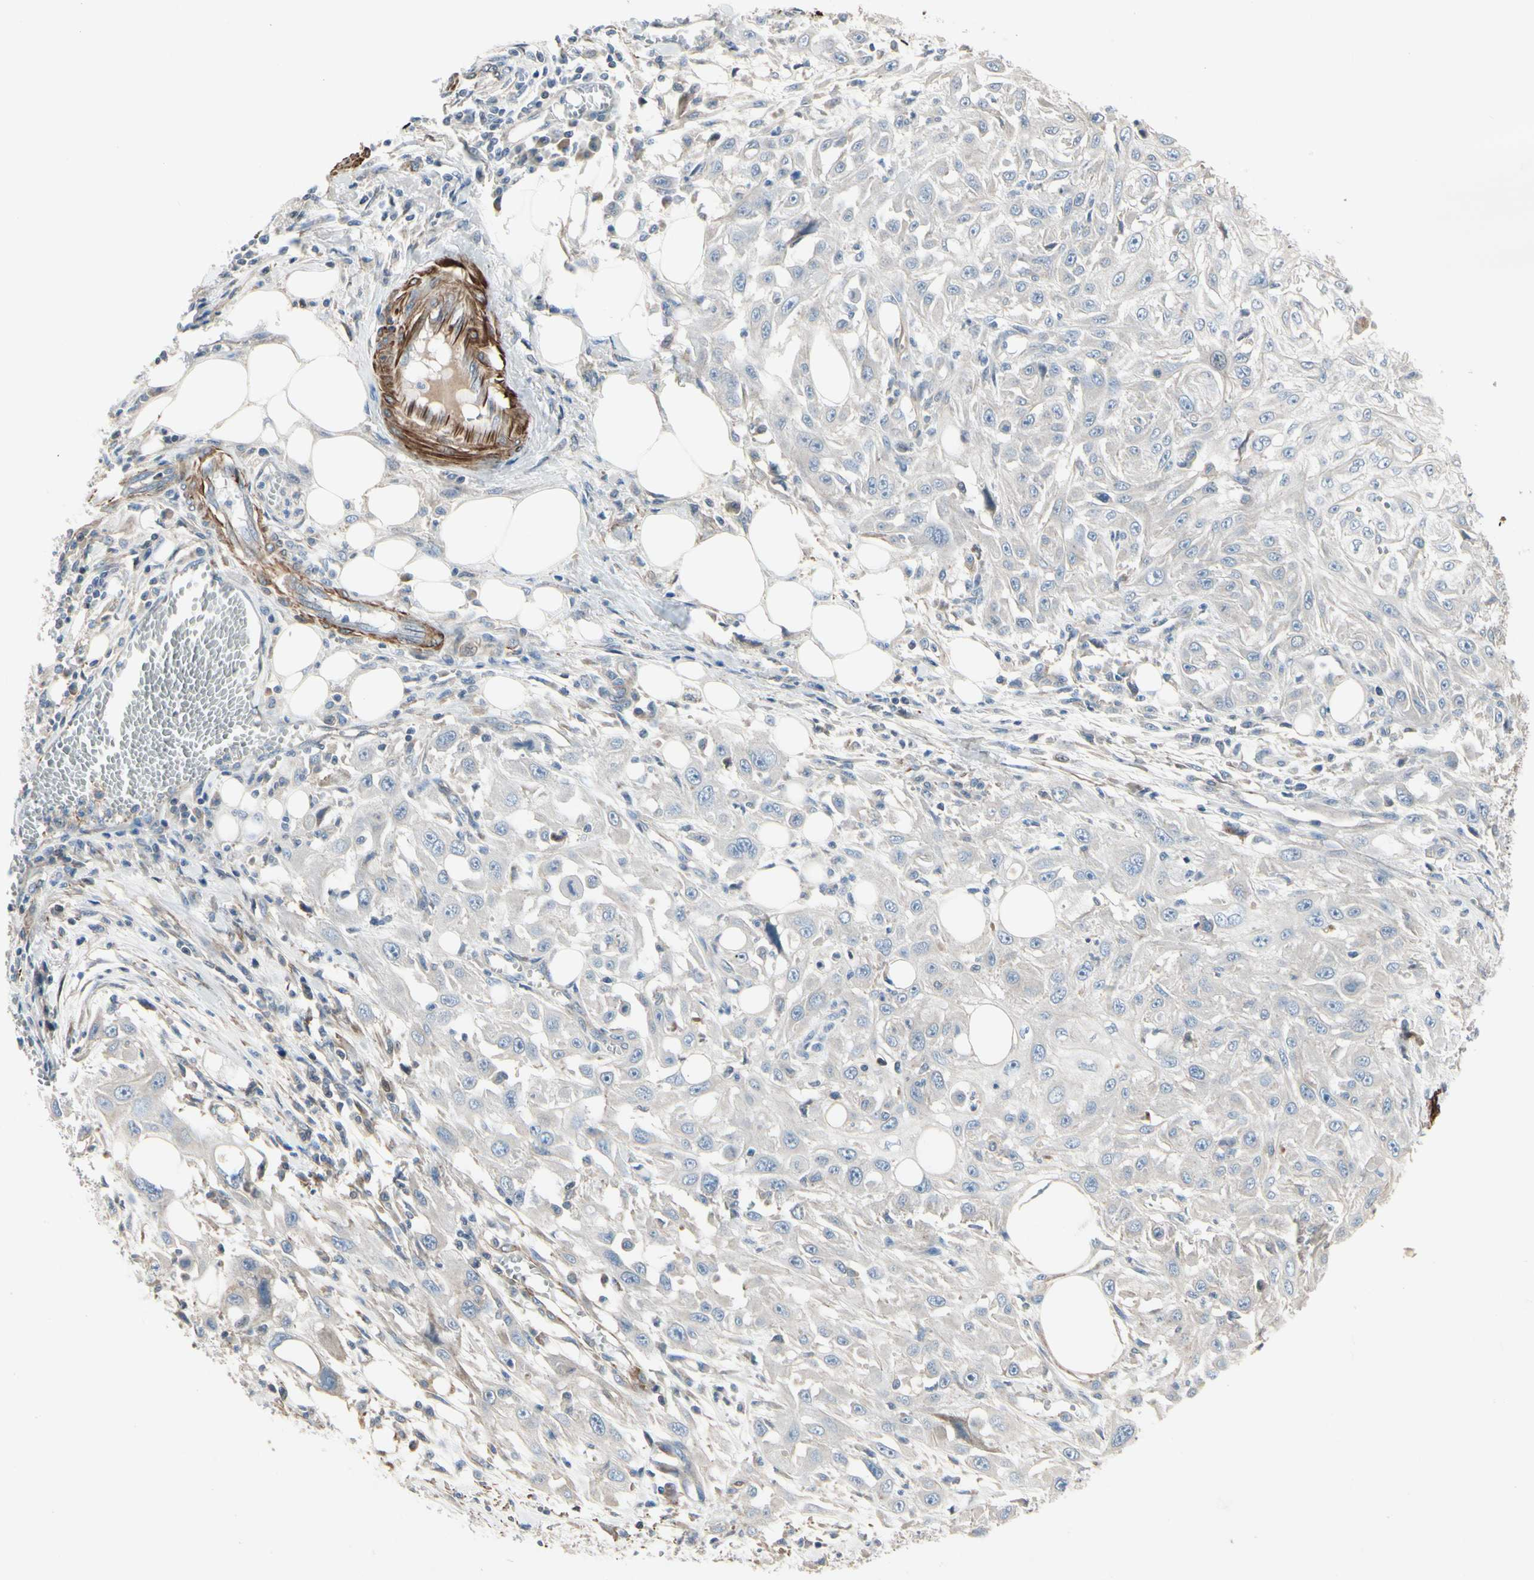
{"staining": {"intensity": "negative", "quantity": "none", "location": "none"}, "tissue": "skin cancer", "cell_type": "Tumor cells", "image_type": "cancer", "snomed": [{"axis": "morphology", "description": "Squamous cell carcinoma, NOS"}, {"axis": "topography", "description": "Skin"}], "caption": "Protein analysis of squamous cell carcinoma (skin) shows no significant positivity in tumor cells. (DAB immunohistochemistry visualized using brightfield microscopy, high magnification).", "gene": "TPM1", "patient": {"sex": "male", "age": 75}}